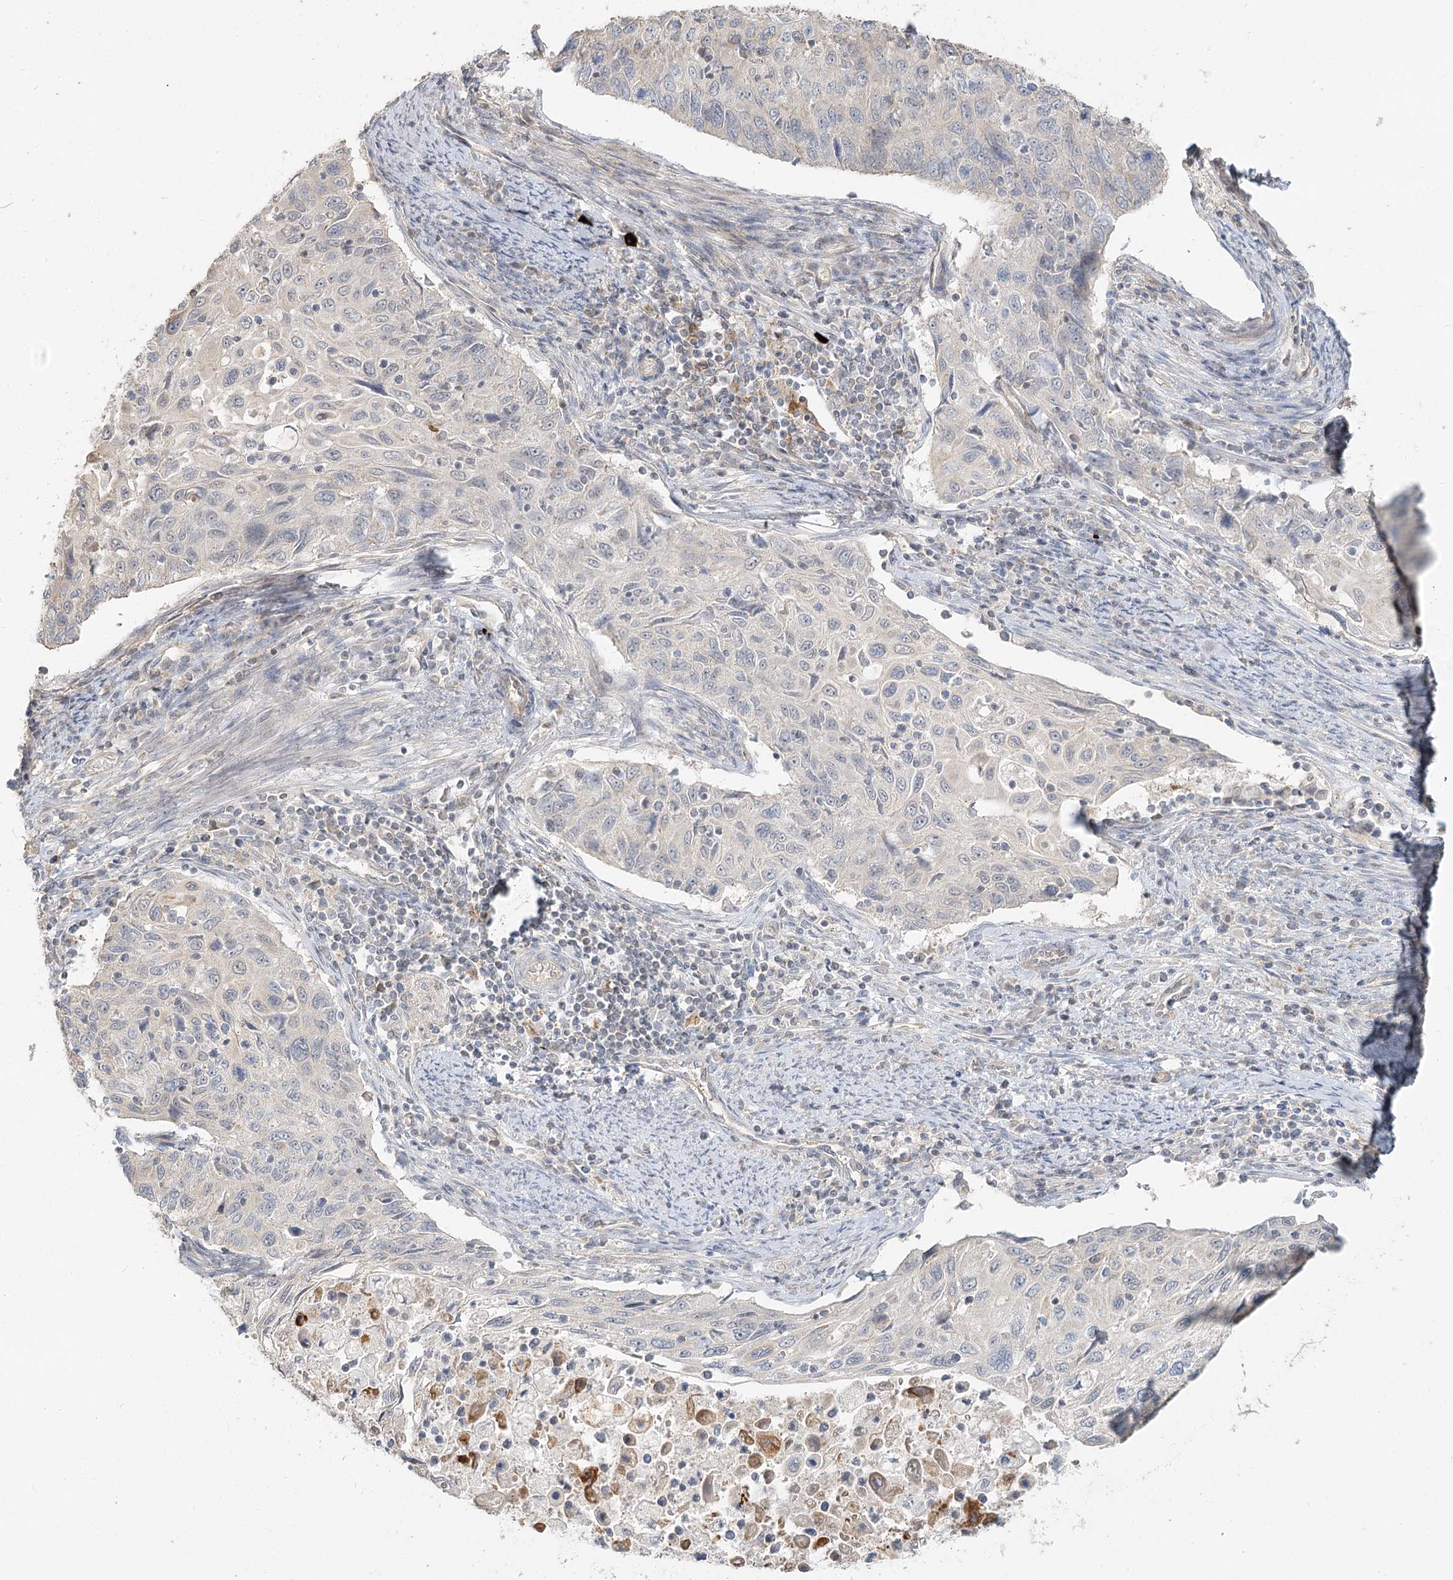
{"staining": {"intensity": "negative", "quantity": "none", "location": "none"}, "tissue": "cervical cancer", "cell_type": "Tumor cells", "image_type": "cancer", "snomed": [{"axis": "morphology", "description": "Squamous cell carcinoma, NOS"}, {"axis": "topography", "description": "Cervix"}], "caption": "High magnification brightfield microscopy of cervical cancer stained with DAB (3,3'-diaminobenzidine) (brown) and counterstained with hematoxylin (blue): tumor cells show no significant expression.", "gene": "GUCY2C", "patient": {"sex": "female", "age": 70}}